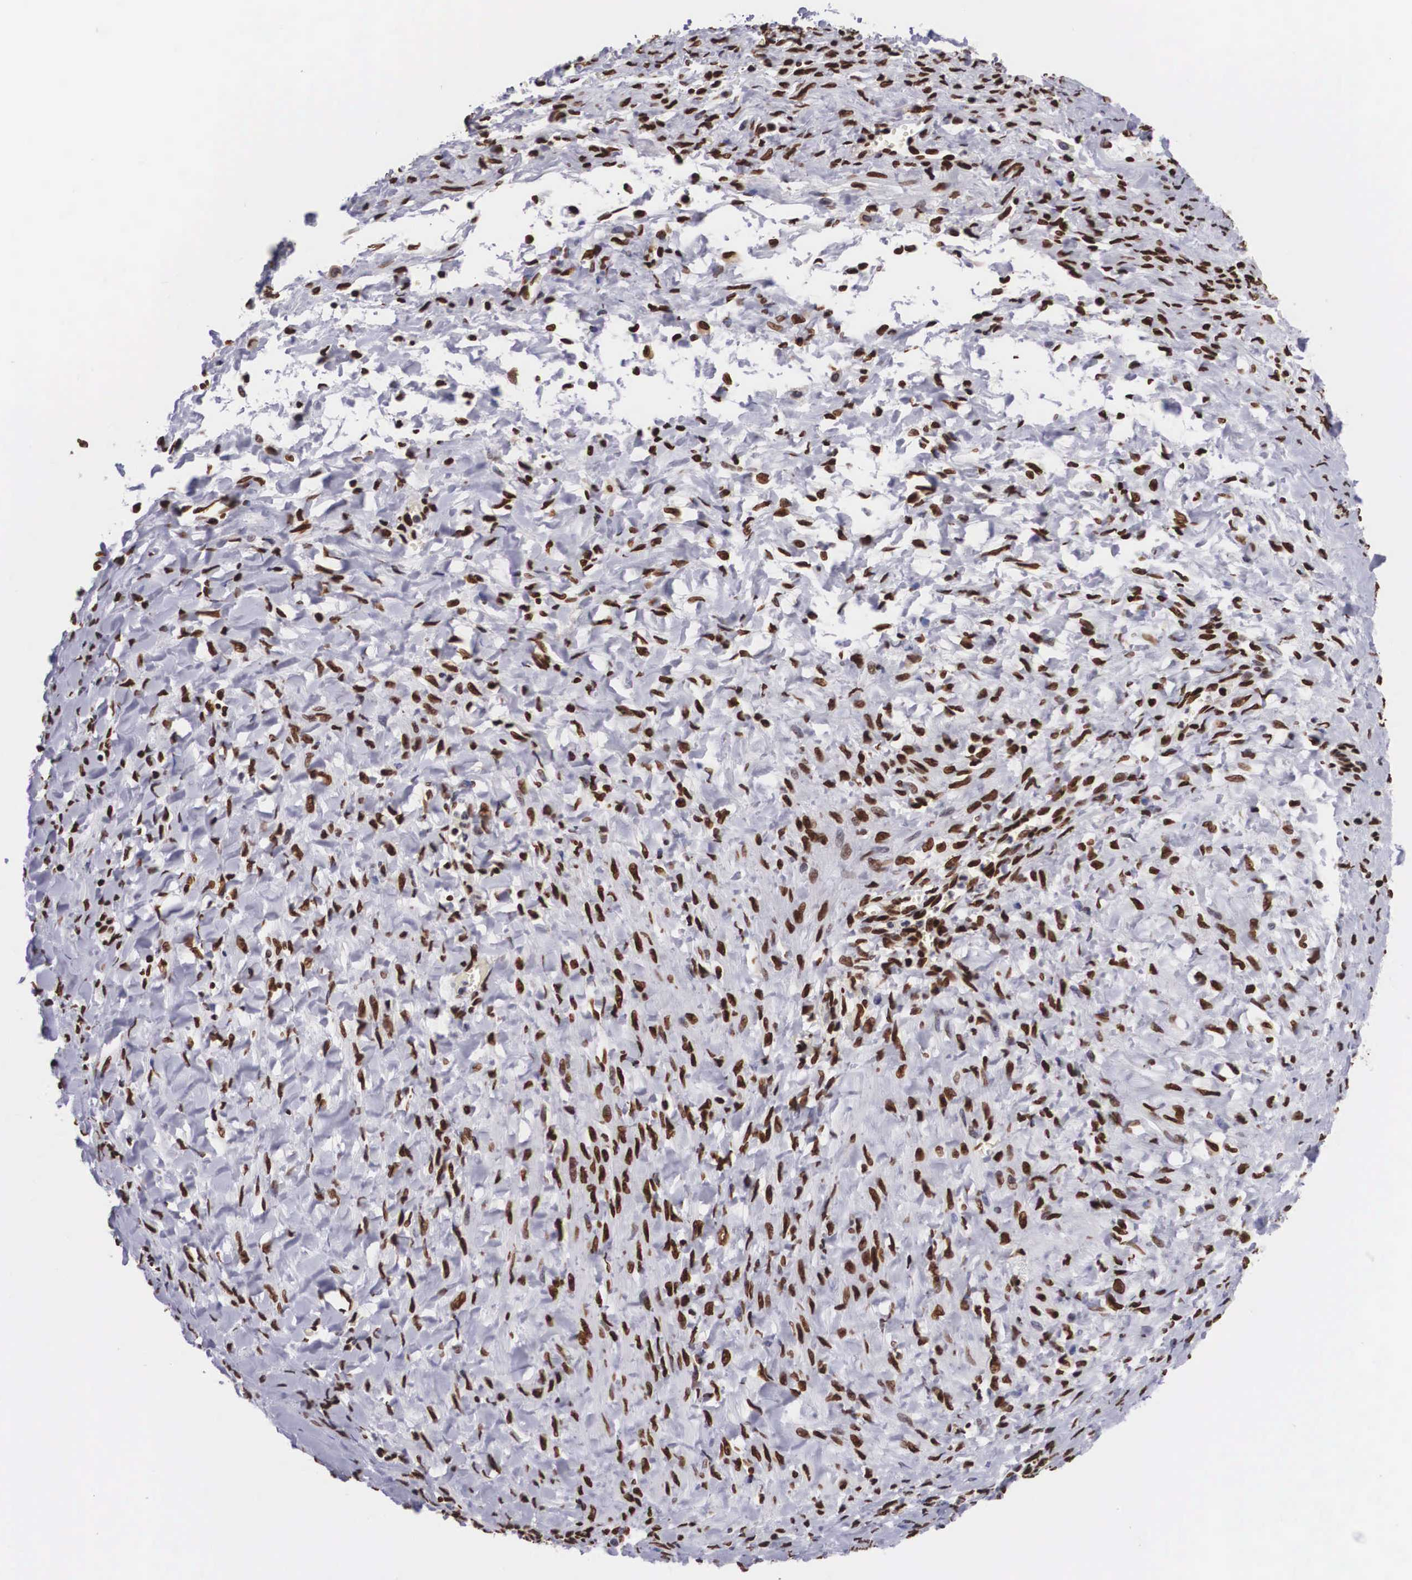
{"staining": {"intensity": "strong", "quantity": ">75%", "location": "nuclear"}, "tissue": "smooth muscle", "cell_type": "Smooth muscle cells", "image_type": "normal", "snomed": [{"axis": "morphology", "description": "Normal tissue, NOS"}, {"axis": "topography", "description": "Uterus"}], "caption": "High-magnification brightfield microscopy of benign smooth muscle stained with DAB (brown) and counterstained with hematoxylin (blue). smooth muscle cells exhibit strong nuclear positivity is identified in approximately>75% of cells. The protein is stained brown, and the nuclei are stained in blue (DAB IHC with brightfield microscopy, high magnification).", "gene": "MECP2", "patient": {"sex": "female", "age": 56}}